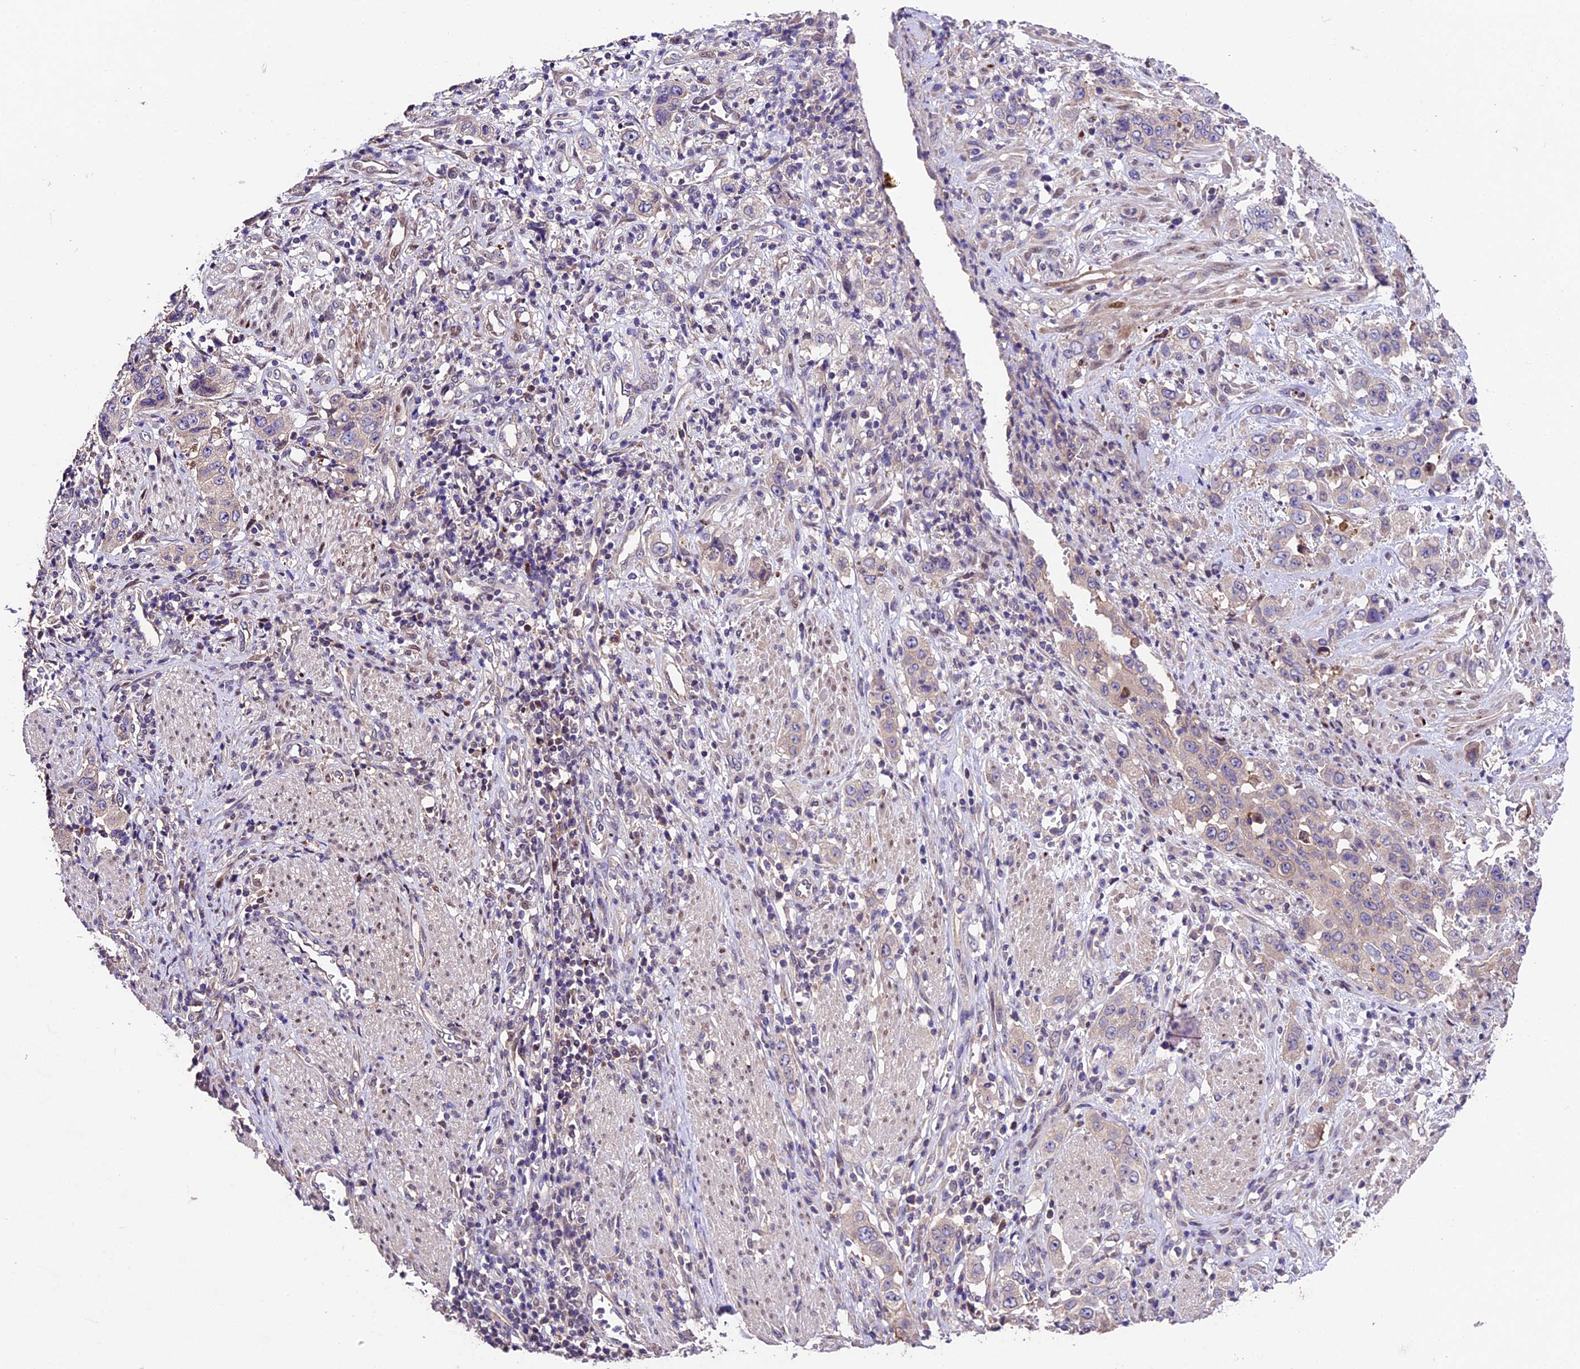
{"staining": {"intensity": "weak", "quantity": "<25%", "location": "cytoplasmic/membranous"}, "tissue": "stomach cancer", "cell_type": "Tumor cells", "image_type": "cancer", "snomed": [{"axis": "morphology", "description": "Adenocarcinoma, NOS"}, {"axis": "topography", "description": "Stomach, upper"}], "caption": "Tumor cells show no significant expression in stomach cancer.", "gene": "SBNO2", "patient": {"sex": "male", "age": 62}}